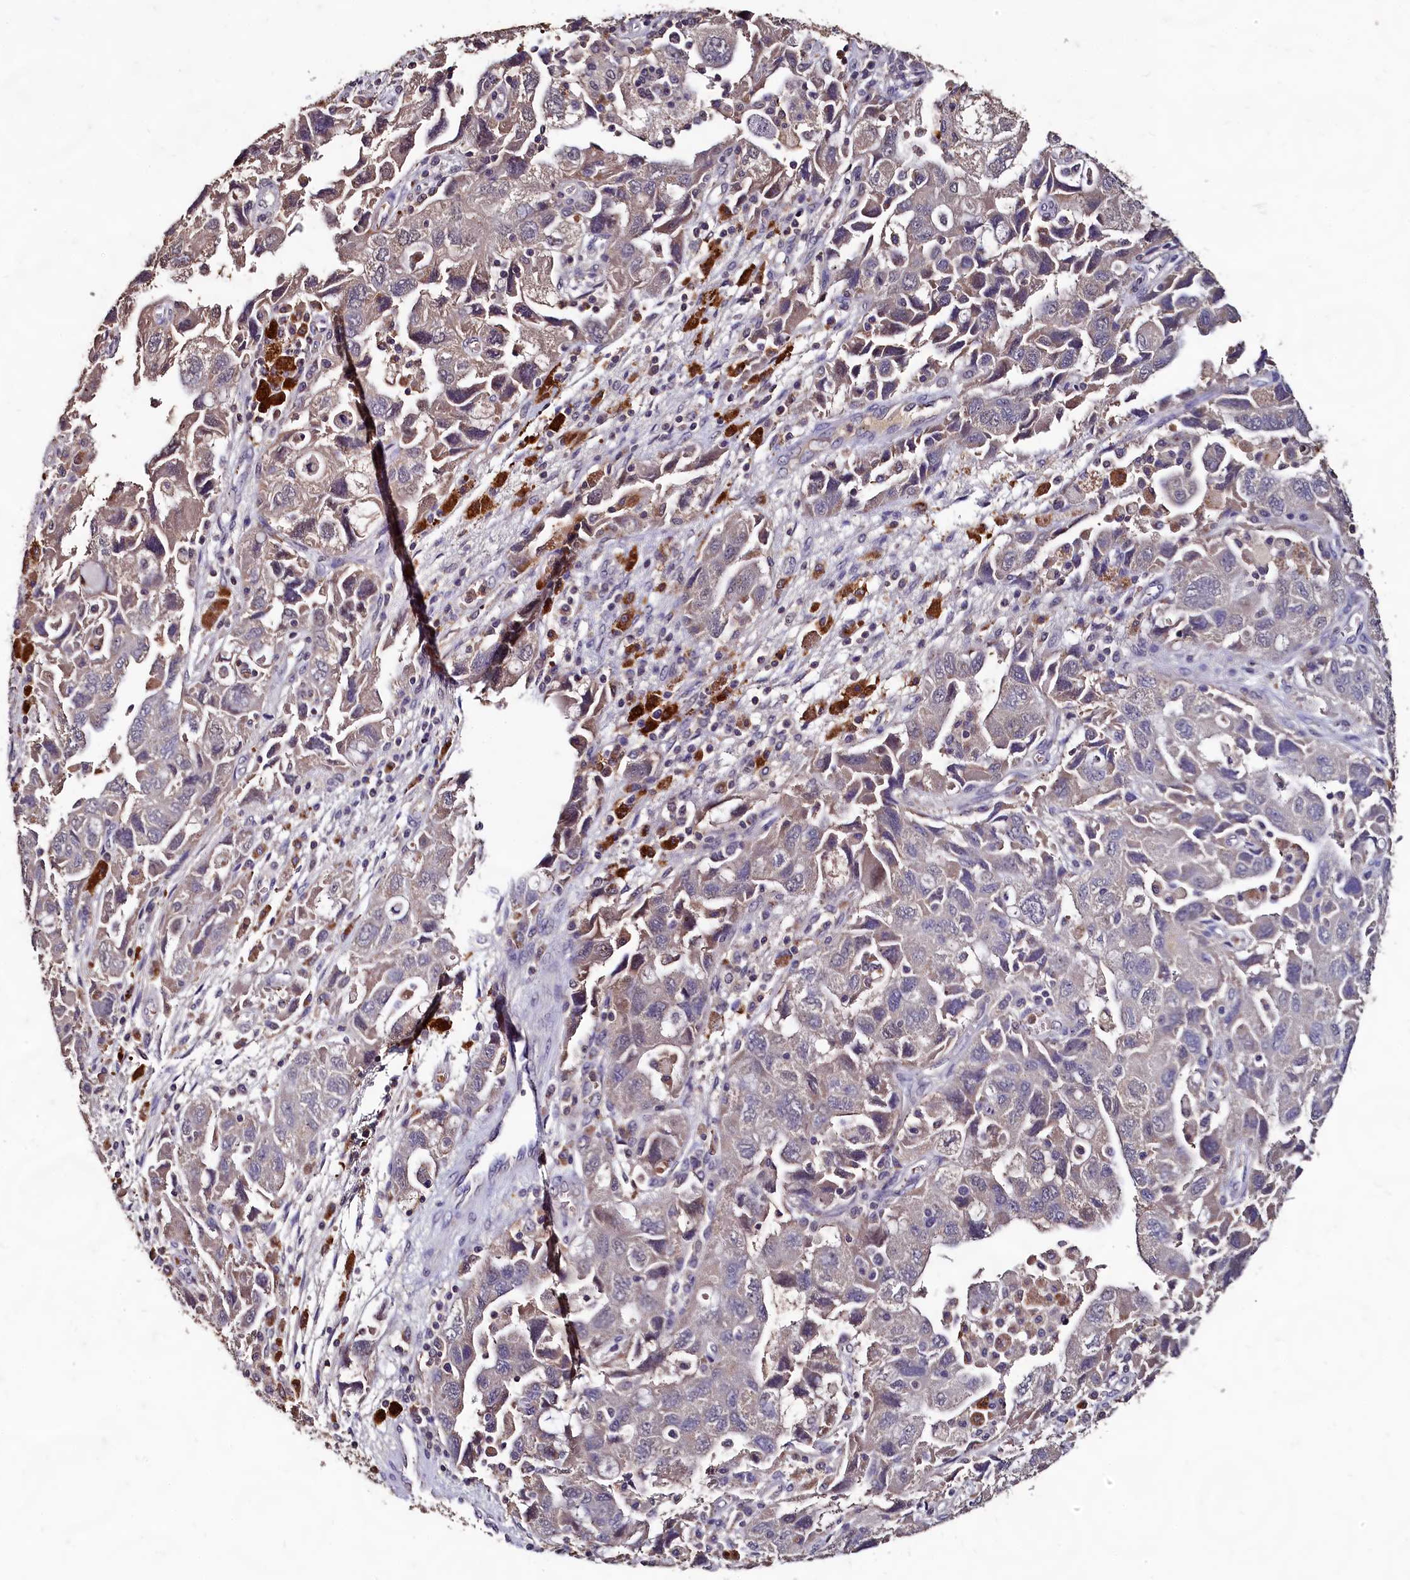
{"staining": {"intensity": "weak", "quantity": "25%-75%", "location": "cytoplasmic/membranous"}, "tissue": "ovarian cancer", "cell_type": "Tumor cells", "image_type": "cancer", "snomed": [{"axis": "morphology", "description": "Carcinoma, NOS"}, {"axis": "morphology", "description": "Cystadenocarcinoma, serous, NOS"}, {"axis": "topography", "description": "Ovary"}], "caption": "Protein expression by immunohistochemistry shows weak cytoplasmic/membranous expression in about 25%-75% of tumor cells in ovarian cancer (serous cystadenocarcinoma).", "gene": "CSTPP1", "patient": {"sex": "female", "age": 69}}